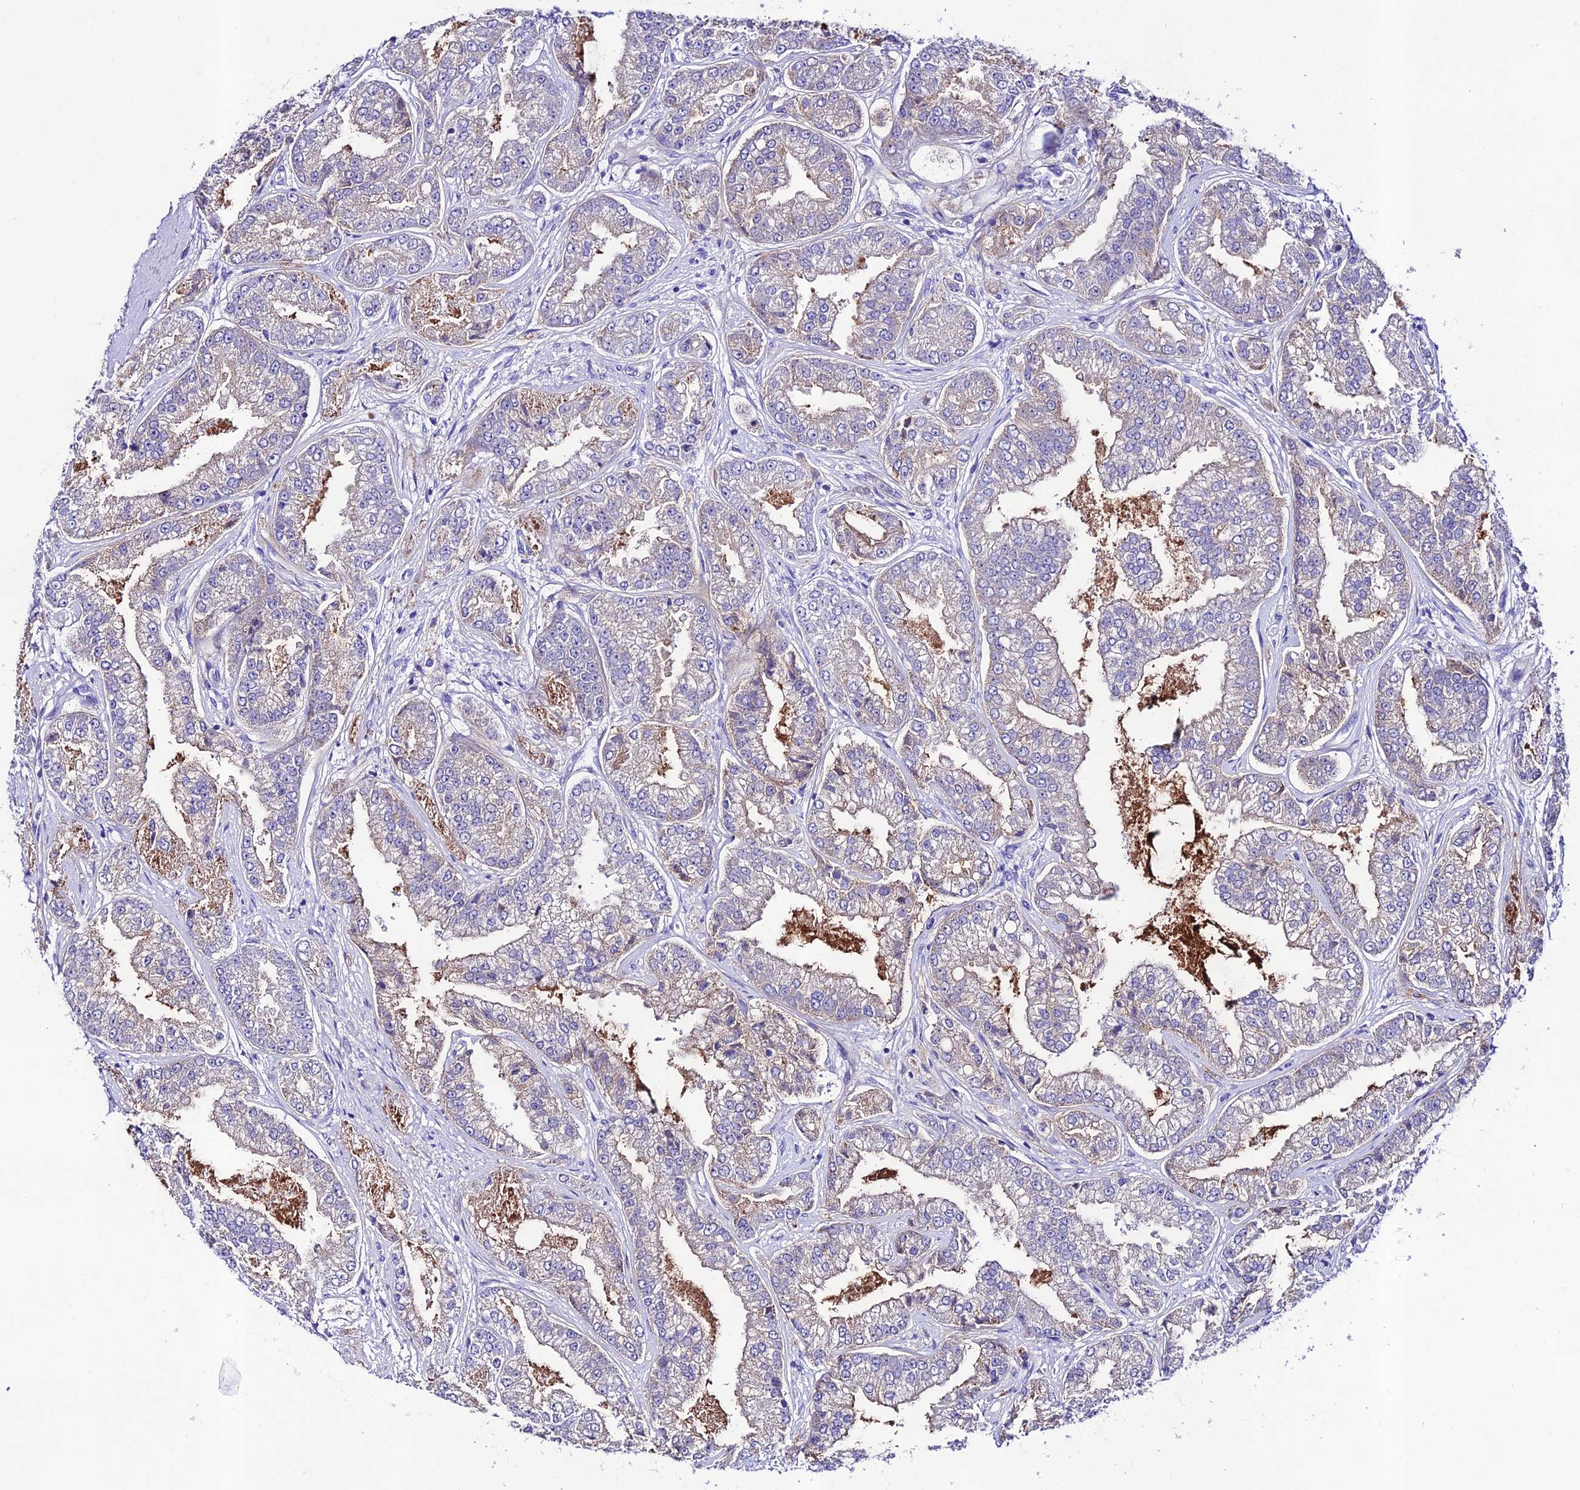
{"staining": {"intensity": "negative", "quantity": "none", "location": "none"}, "tissue": "prostate cancer", "cell_type": "Tumor cells", "image_type": "cancer", "snomed": [{"axis": "morphology", "description": "Adenocarcinoma, High grade"}, {"axis": "topography", "description": "Prostate"}], "caption": "Tumor cells are negative for protein expression in human prostate high-grade adenocarcinoma.", "gene": "NLRP6", "patient": {"sex": "male", "age": 71}}